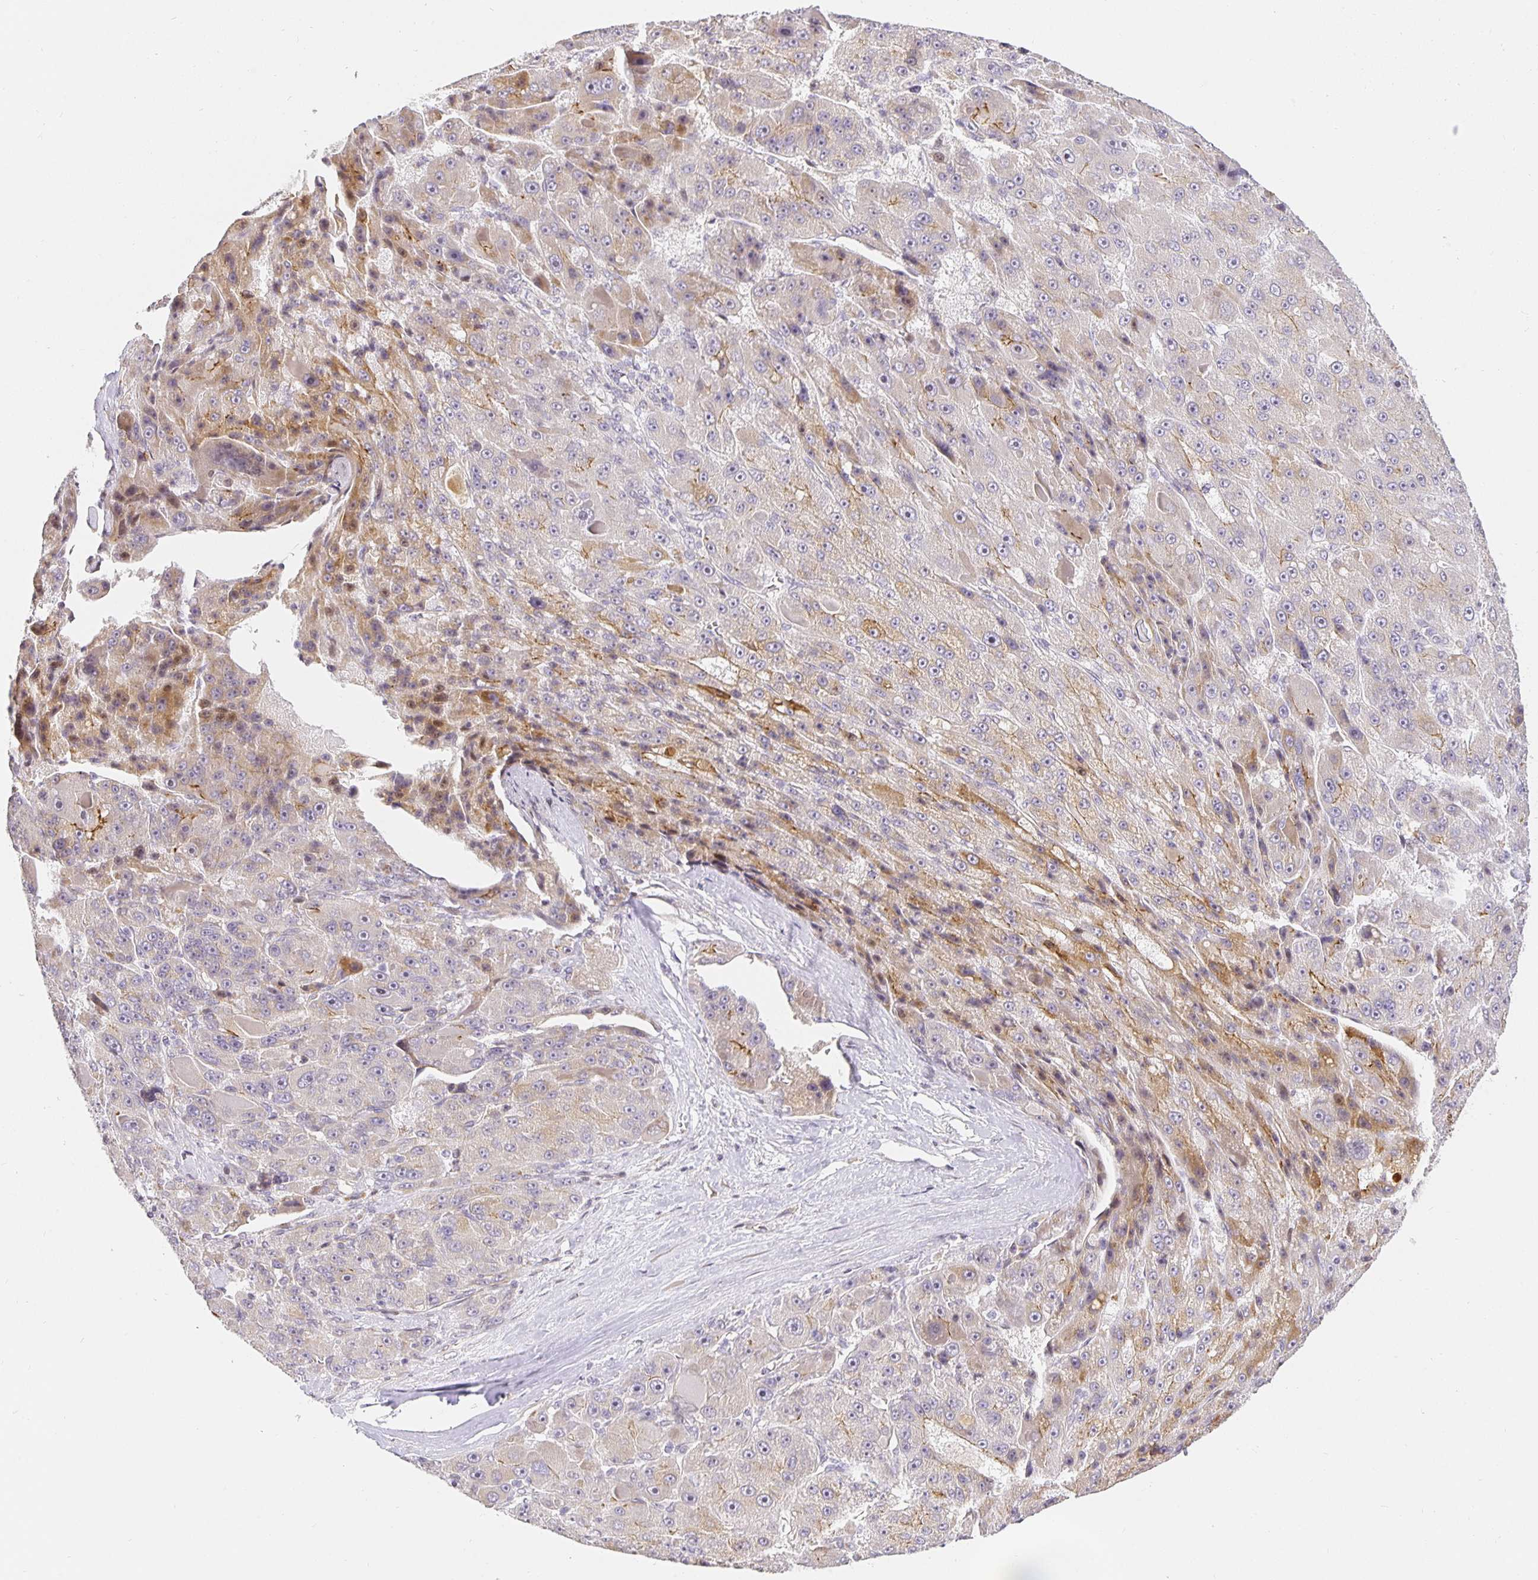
{"staining": {"intensity": "moderate", "quantity": "<25%", "location": "cytoplasmic/membranous"}, "tissue": "liver cancer", "cell_type": "Tumor cells", "image_type": "cancer", "snomed": [{"axis": "morphology", "description": "Carcinoma, Hepatocellular, NOS"}, {"axis": "topography", "description": "Liver"}], "caption": "Approximately <25% of tumor cells in liver hepatocellular carcinoma reveal moderate cytoplasmic/membranous protein staining as visualized by brown immunohistochemical staining.", "gene": "TJP3", "patient": {"sex": "male", "age": 76}}